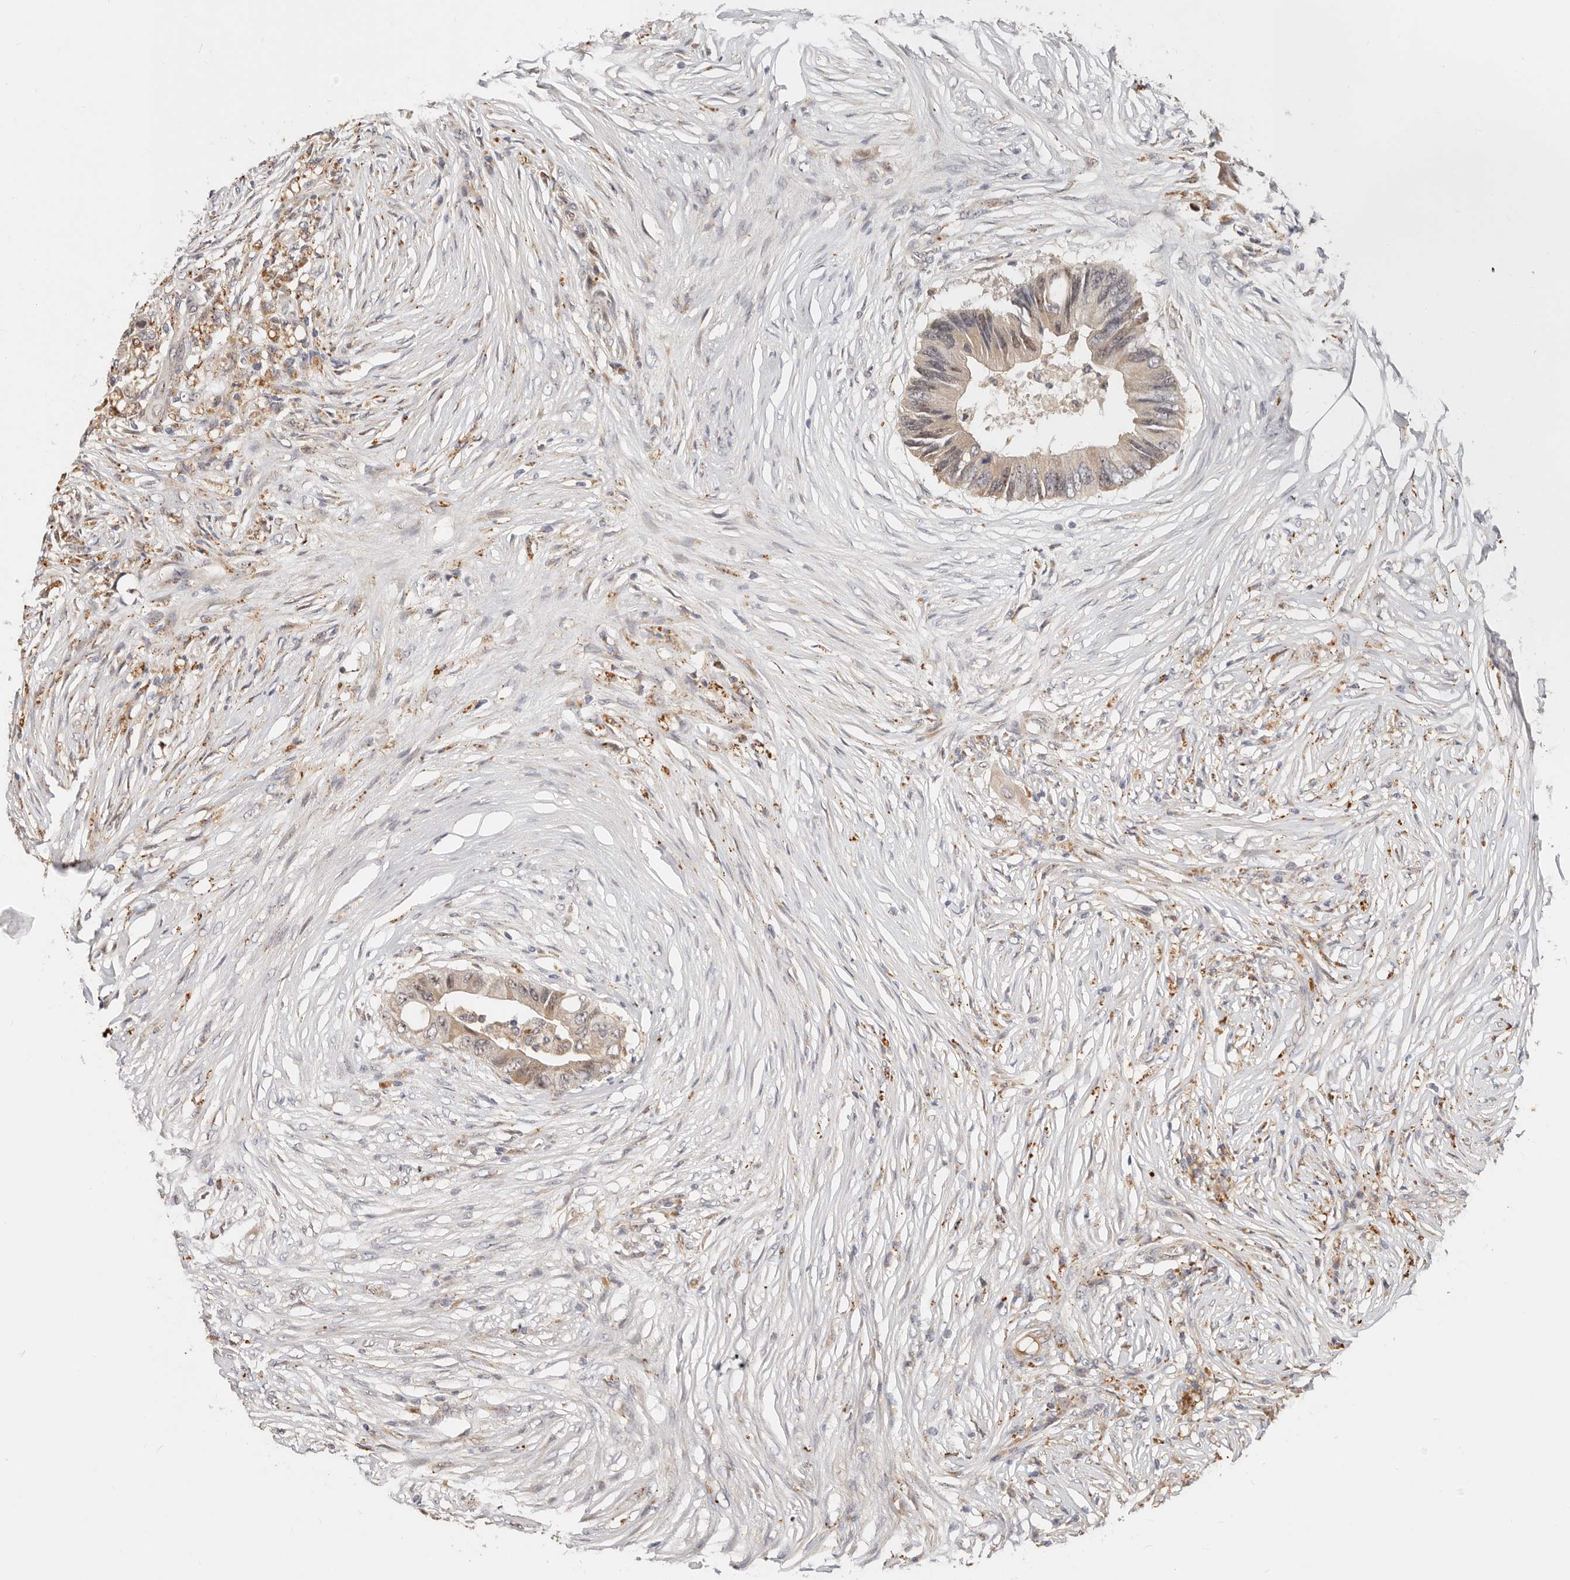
{"staining": {"intensity": "weak", "quantity": "25%-75%", "location": "cytoplasmic/membranous,nuclear"}, "tissue": "colorectal cancer", "cell_type": "Tumor cells", "image_type": "cancer", "snomed": [{"axis": "morphology", "description": "Adenocarcinoma, NOS"}, {"axis": "topography", "description": "Colon"}], "caption": "Protein expression analysis of human colorectal cancer (adenocarcinoma) reveals weak cytoplasmic/membranous and nuclear staining in approximately 25%-75% of tumor cells.", "gene": "ZRANB1", "patient": {"sex": "male", "age": 71}}